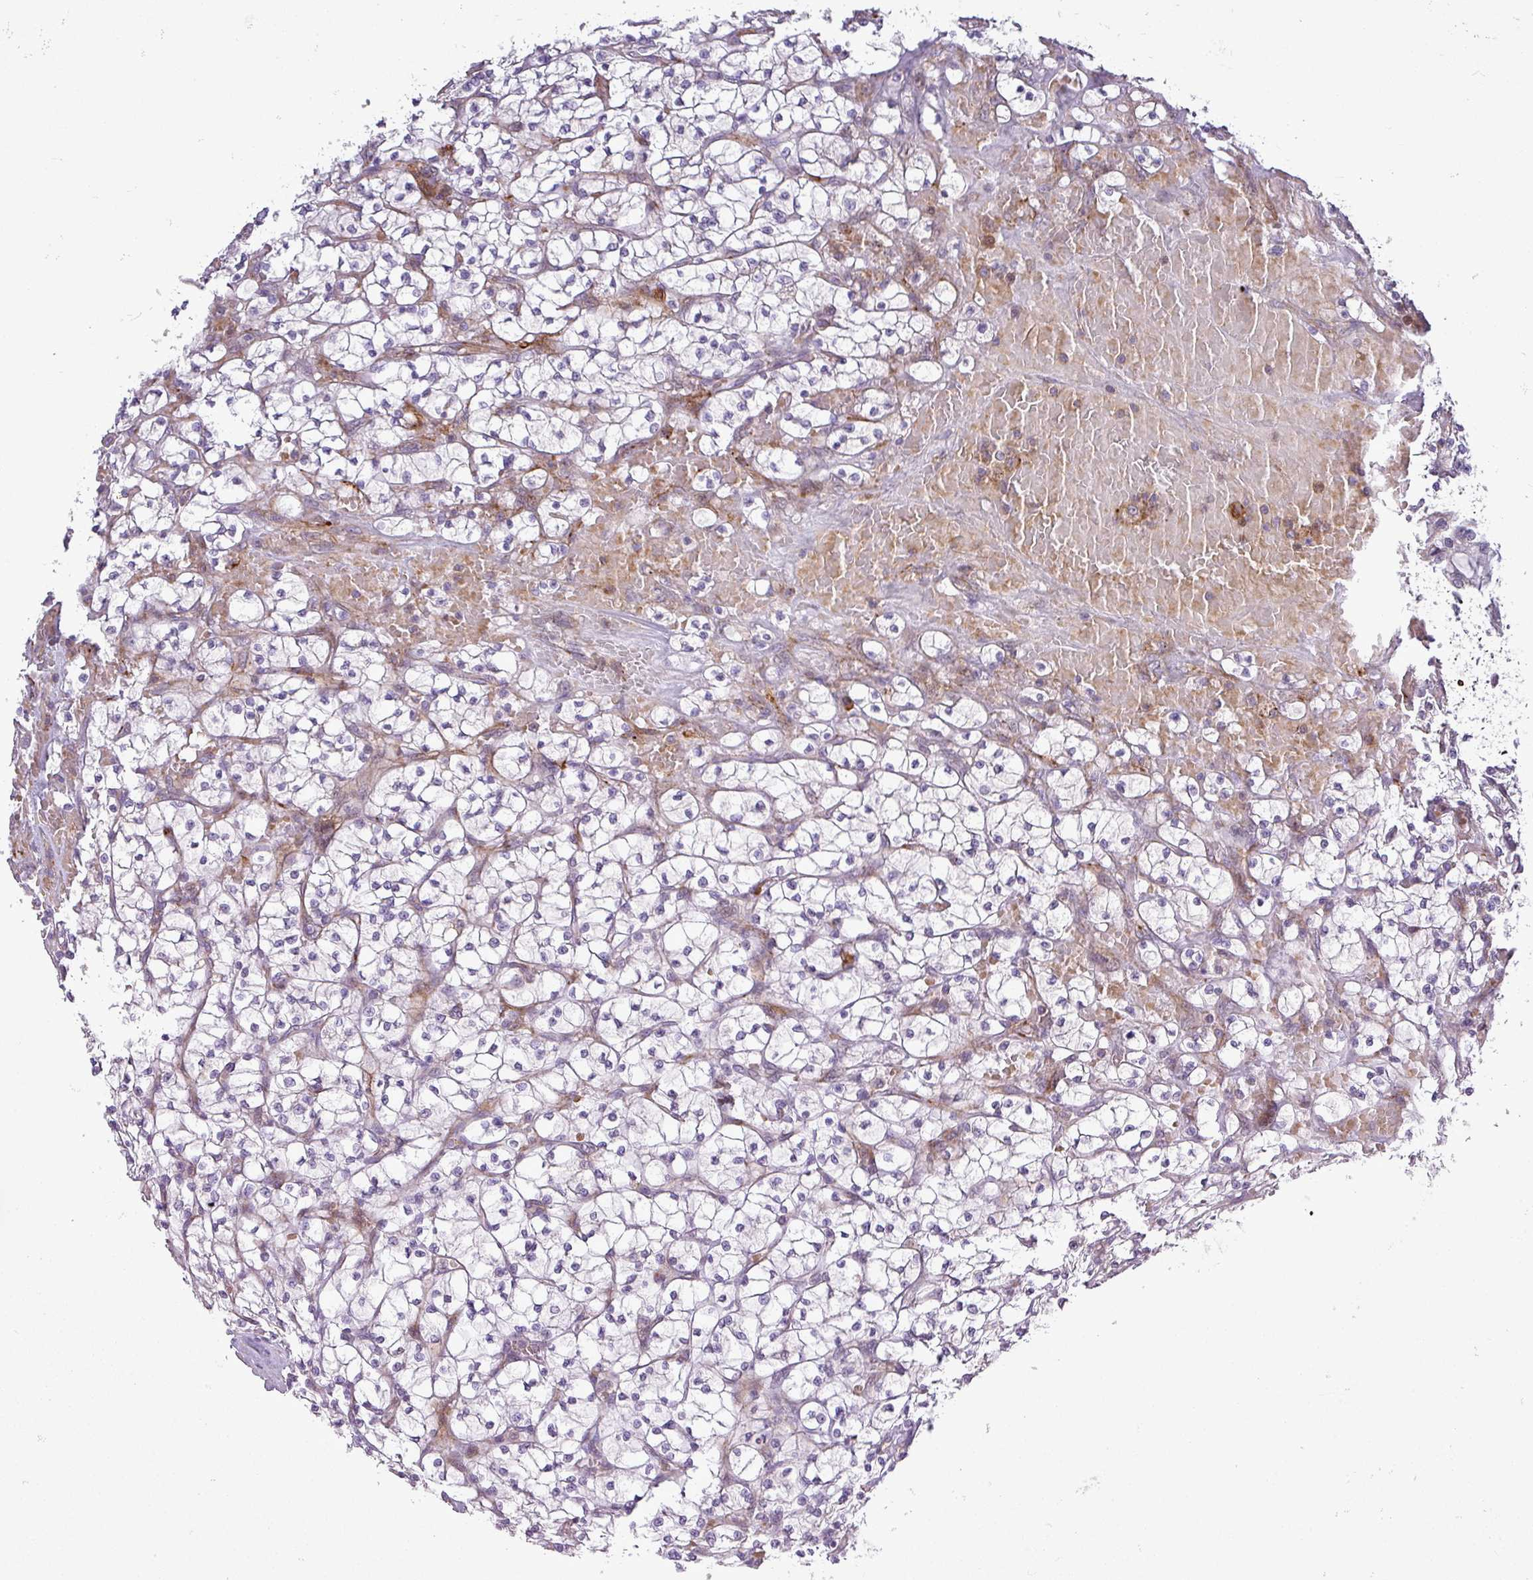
{"staining": {"intensity": "negative", "quantity": "none", "location": "none"}, "tissue": "renal cancer", "cell_type": "Tumor cells", "image_type": "cancer", "snomed": [{"axis": "morphology", "description": "Adenocarcinoma, NOS"}, {"axis": "topography", "description": "Kidney"}], "caption": "Renal adenocarcinoma was stained to show a protein in brown. There is no significant staining in tumor cells.", "gene": "TPRA1", "patient": {"sex": "female", "age": 64}}